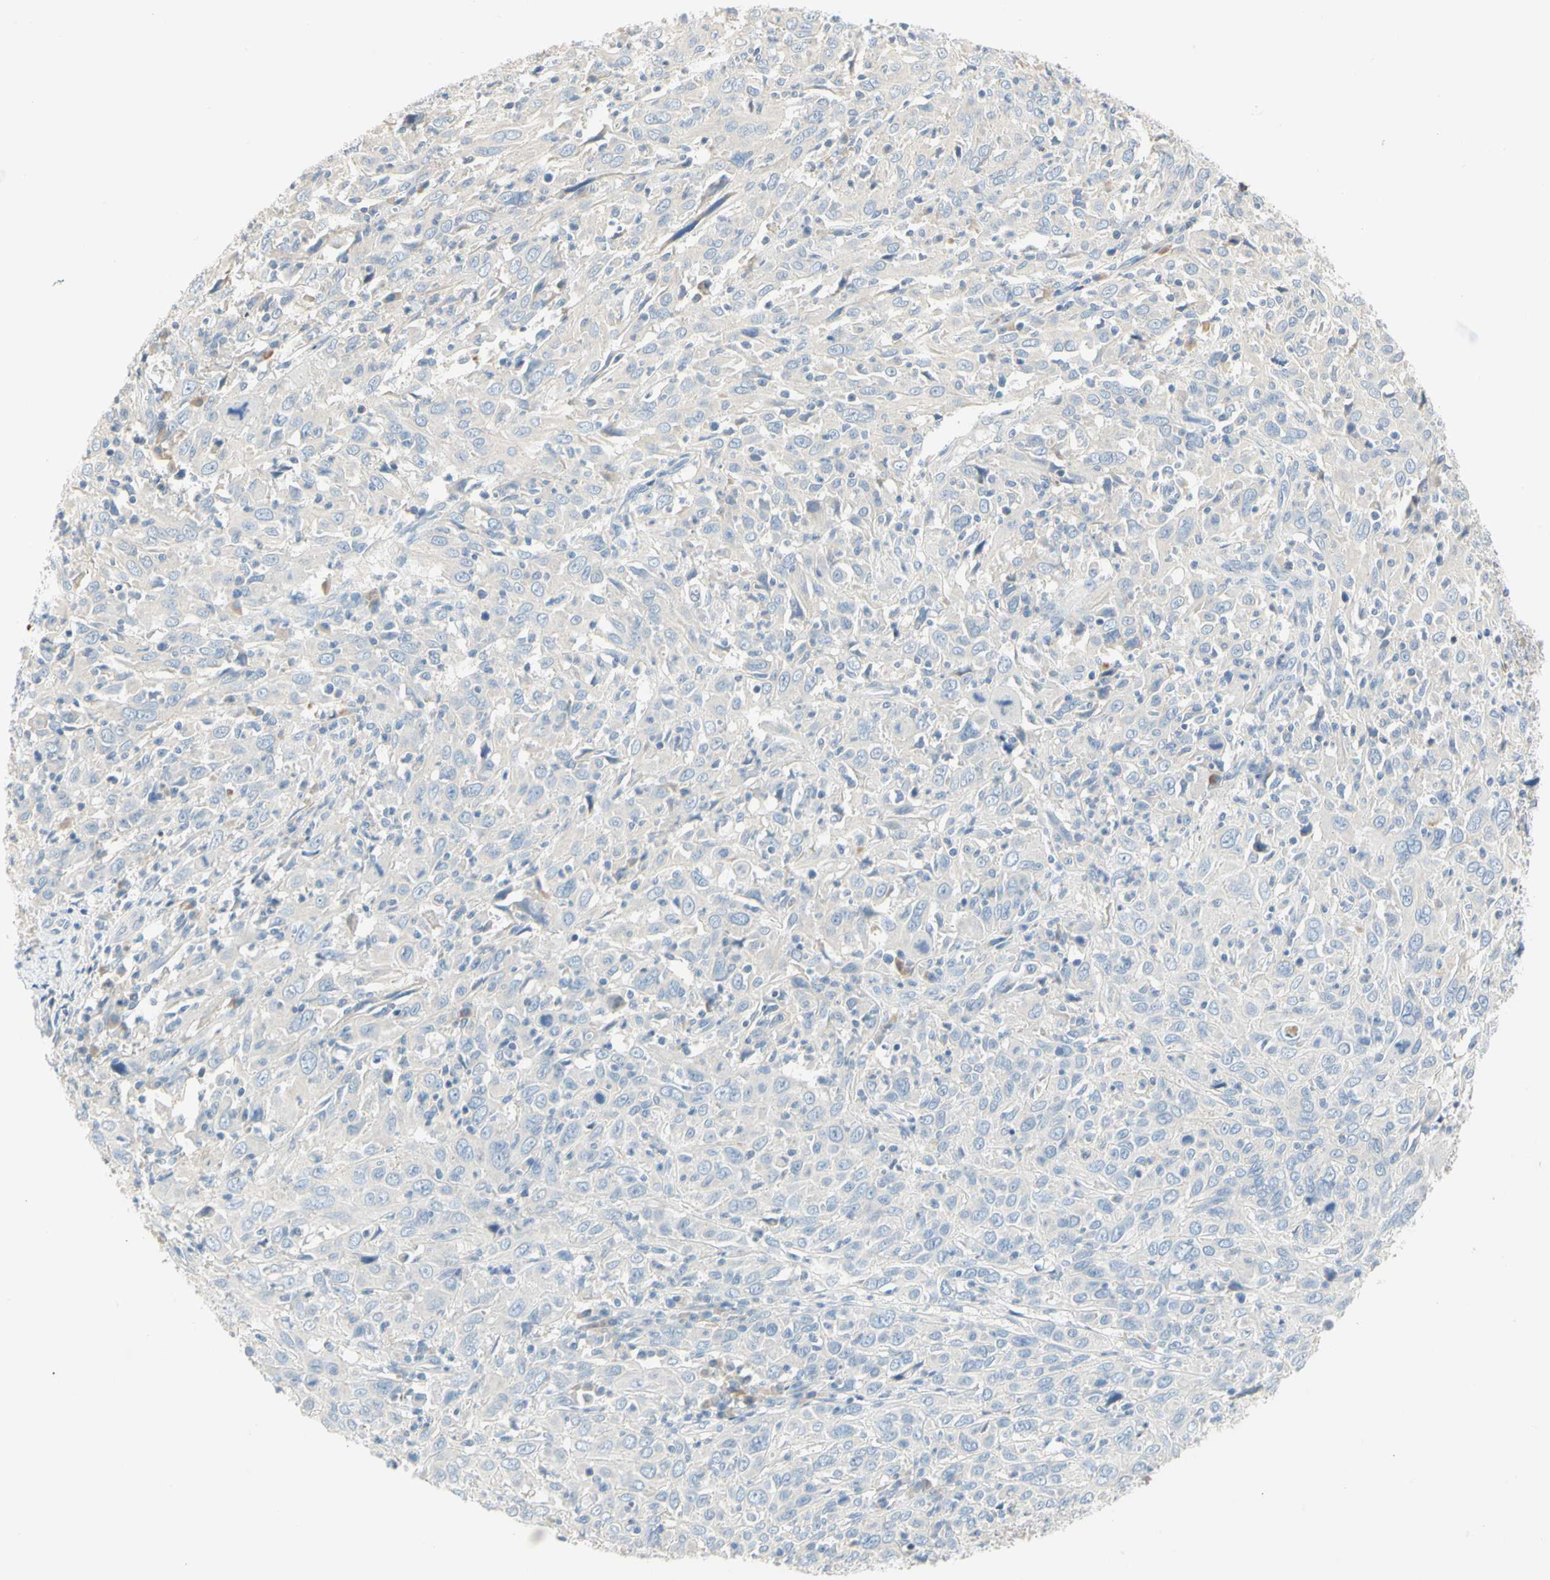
{"staining": {"intensity": "negative", "quantity": "none", "location": "none"}, "tissue": "cervical cancer", "cell_type": "Tumor cells", "image_type": "cancer", "snomed": [{"axis": "morphology", "description": "Squamous cell carcinoma, NOS"}, {"axis": "topography", "description": "Cervix"}], "caption": "The histopathology image displays no significant positivity in tumor cells of squamous cell carcinoma (cervical).", "gene": "CCM2L", "patient": {"sex": "female", "age": 46}}